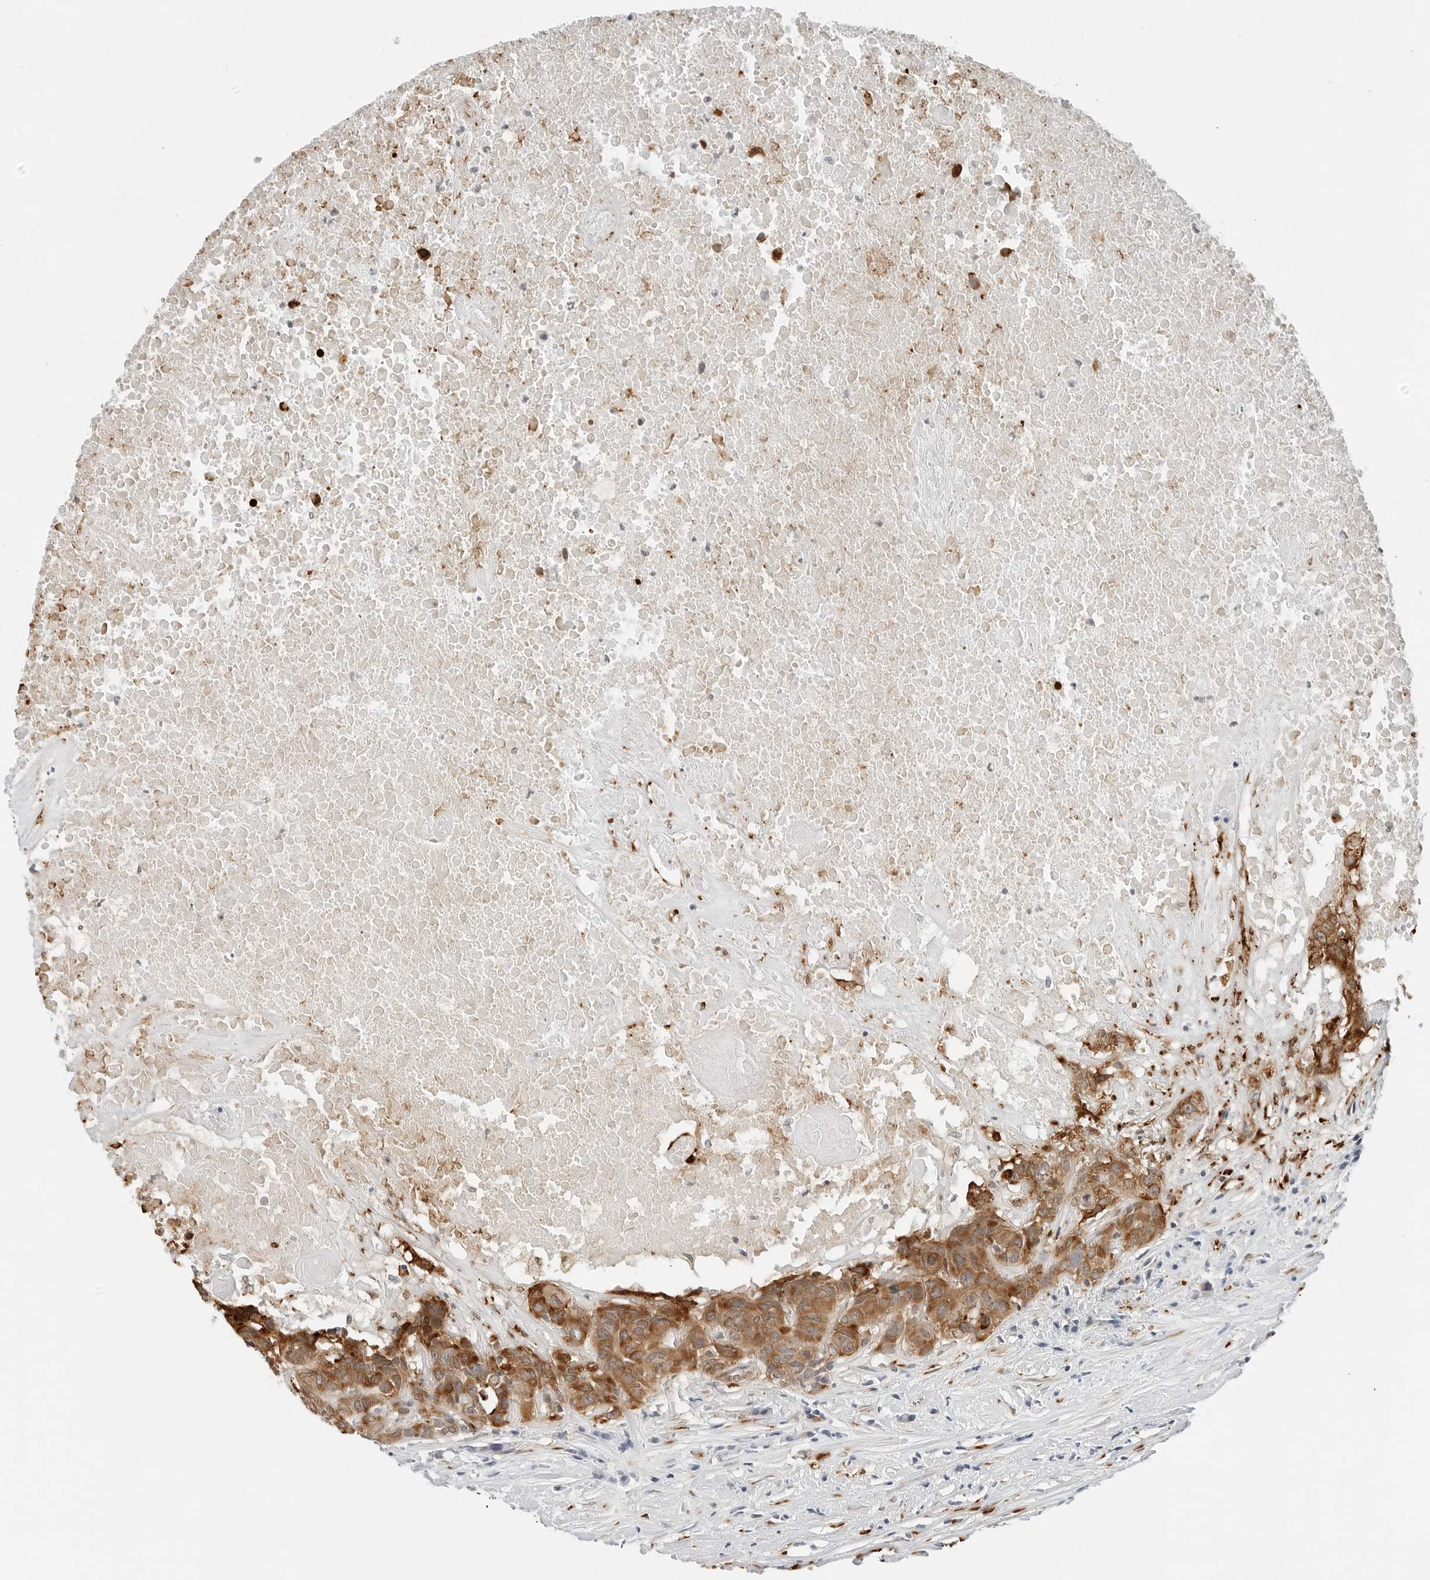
{"staining": {"intensity": "moderate", "quantity": ">75%", "location": "cytoplasmic/membranous"}, "tissue": "head and neck cancer", "cell_type": "Tumor cells", "image_type": "cancer", "snomed": [{"axis": "morphology", "description": "Squamous cell carcinoma, NOS"}, {"axis": "topography", "description": "Head-Neck"}], "caption": "Tumor cells demonstrate medium levels of moderate cytoplasmic/membranous expression in about >75% of cells in squamous cell carcinoma (head and neck). The protein of interest is stained brown, and the nuclei are stained in blue (DAB IHC with brightfield microscopy, high magnification).", "gene": "P4HA2", "patient": {"sex": "male", "age": 66}}